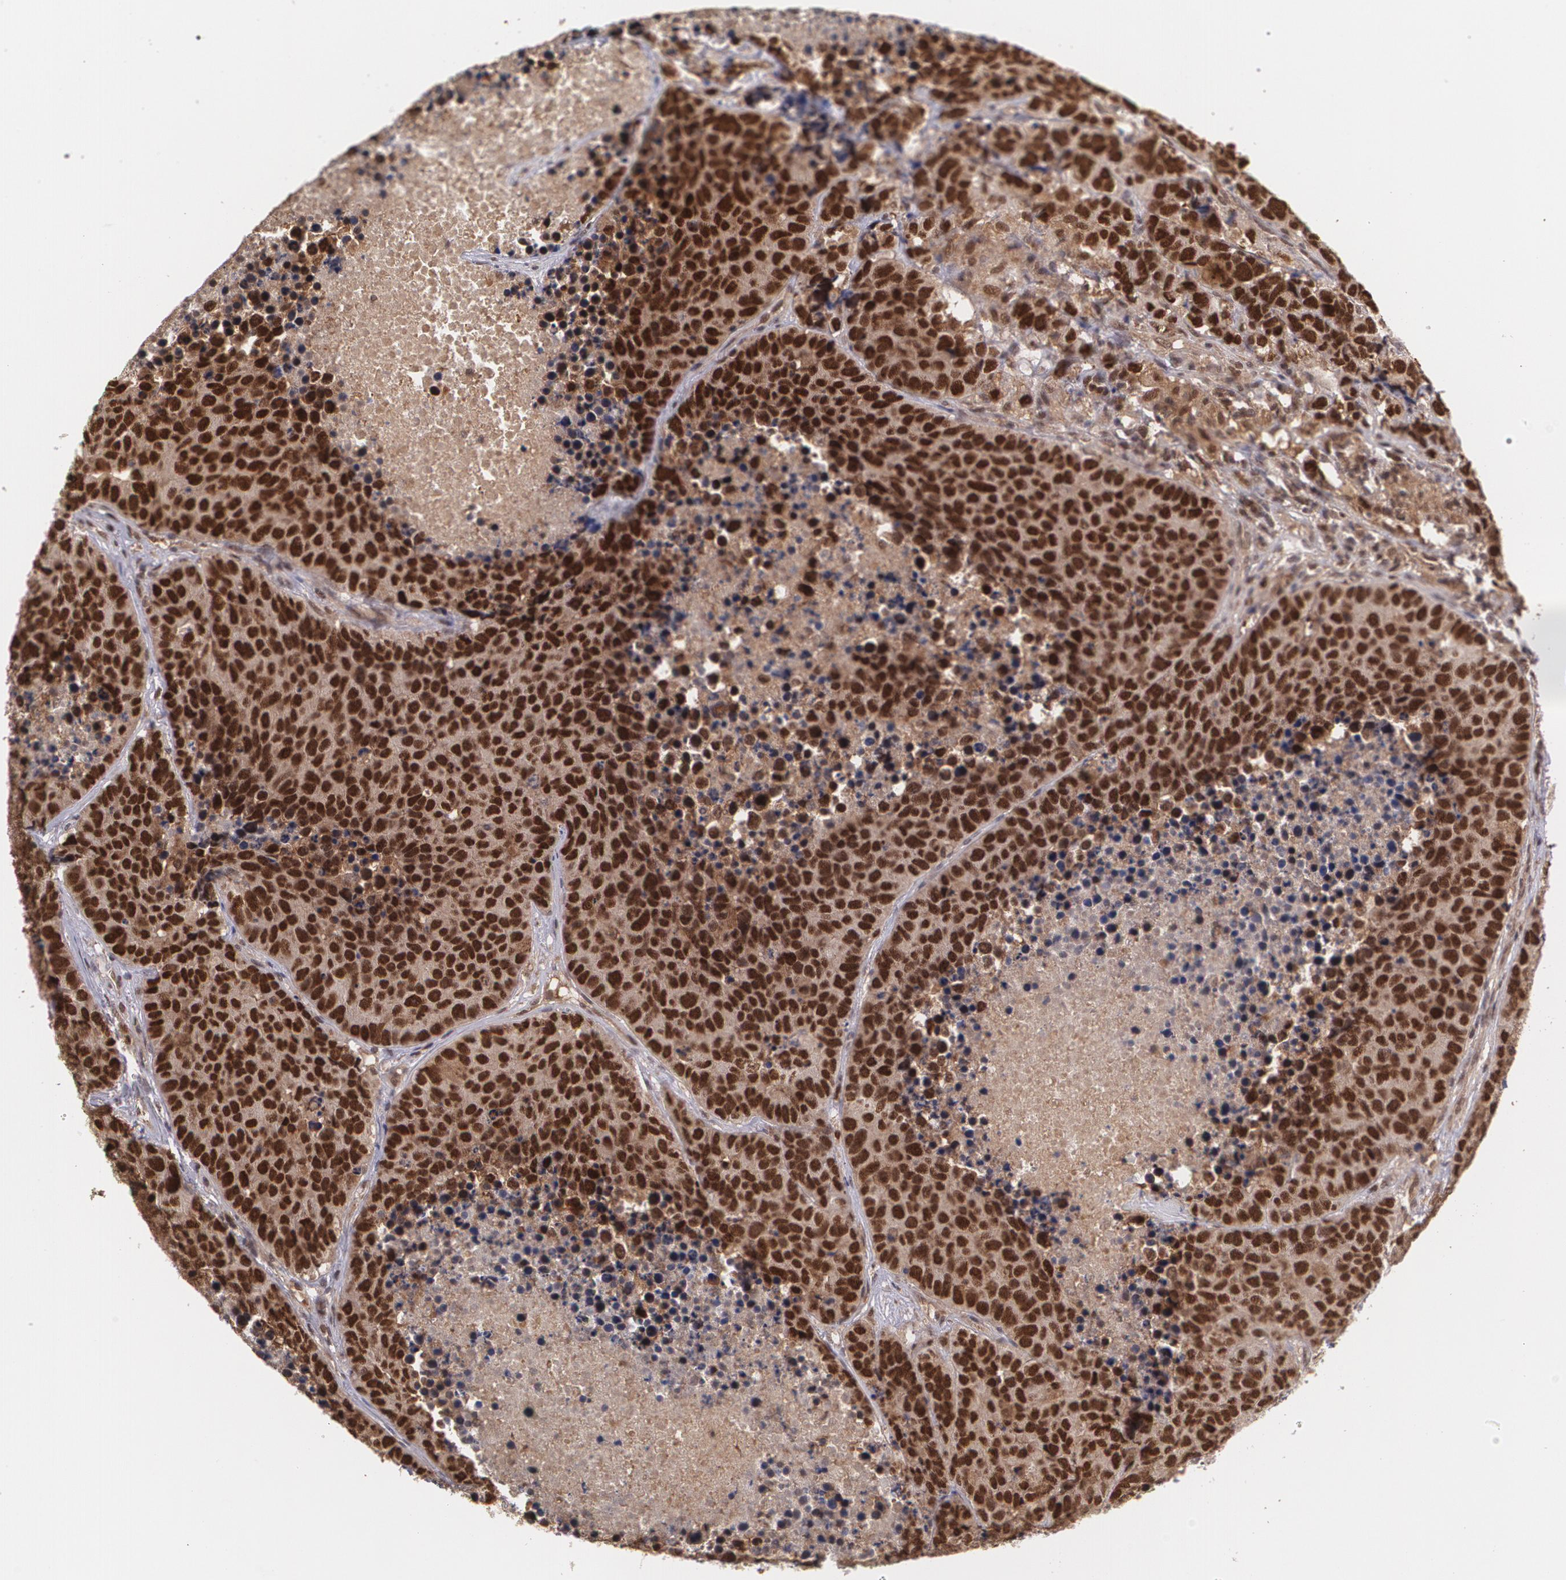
{"staining": {"intensity": "strong", "quantity": ">75%", "location": "cytoplasmic/membranous,nuclear"}, "tissue": "carcinoid", "cell_type": "Tumor cells", "image_type": "cancer", "snomed": [{"axis": "morphology", "description": "Carcinoid, malignant, NOS"}, {"axis": "topography", "description": "Lung"}], "caption": "This image shows carcinoid (malignant) stained with immunohistochemistry (IHC) to label a protein in brown. The cytoplasmic/membranous and nuclear of tumor cells show strong positivity for the protein. Nuclei are counter-stained blue.", "gene": "CUL2", "patient": {"sex": "male", "age": 60}}